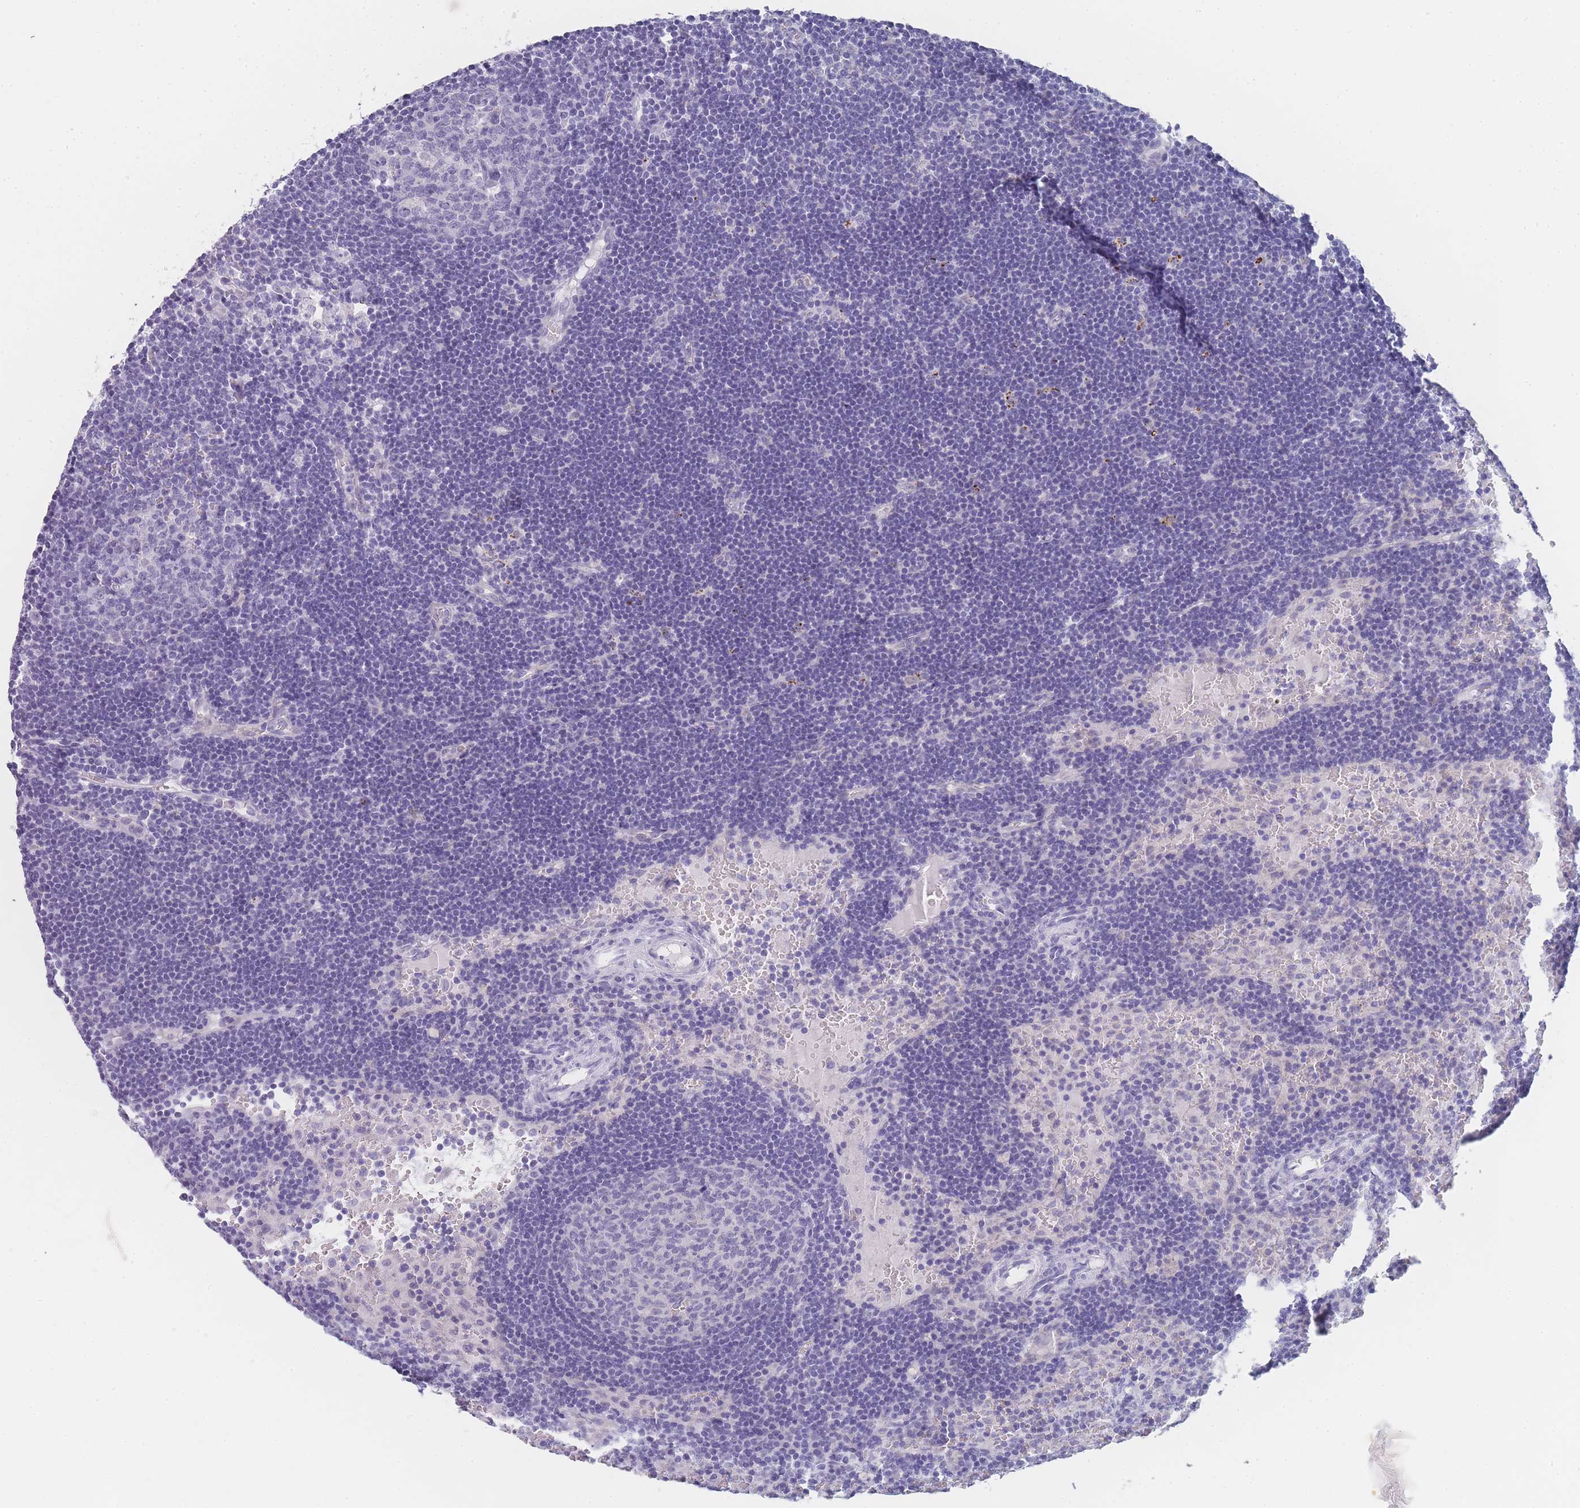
{"staining": {"intensity": "negative", "quantity": "none", "location": "none"}, "tissue": "lymph node", "cell_type": "Germinal center cells", "image_type": "normal", "snomed": [{"axis": "morphology", "description": "Normal tissue, NOS"}, {"axis": "topography", "description": "Lymph node"}], "caption": "Normal lymph node was stained to show a protein in brown. There is no significant positivity in germinal center cells.", "gene": "IMPG1", "patient": {"sex": "male", "age": 62}}